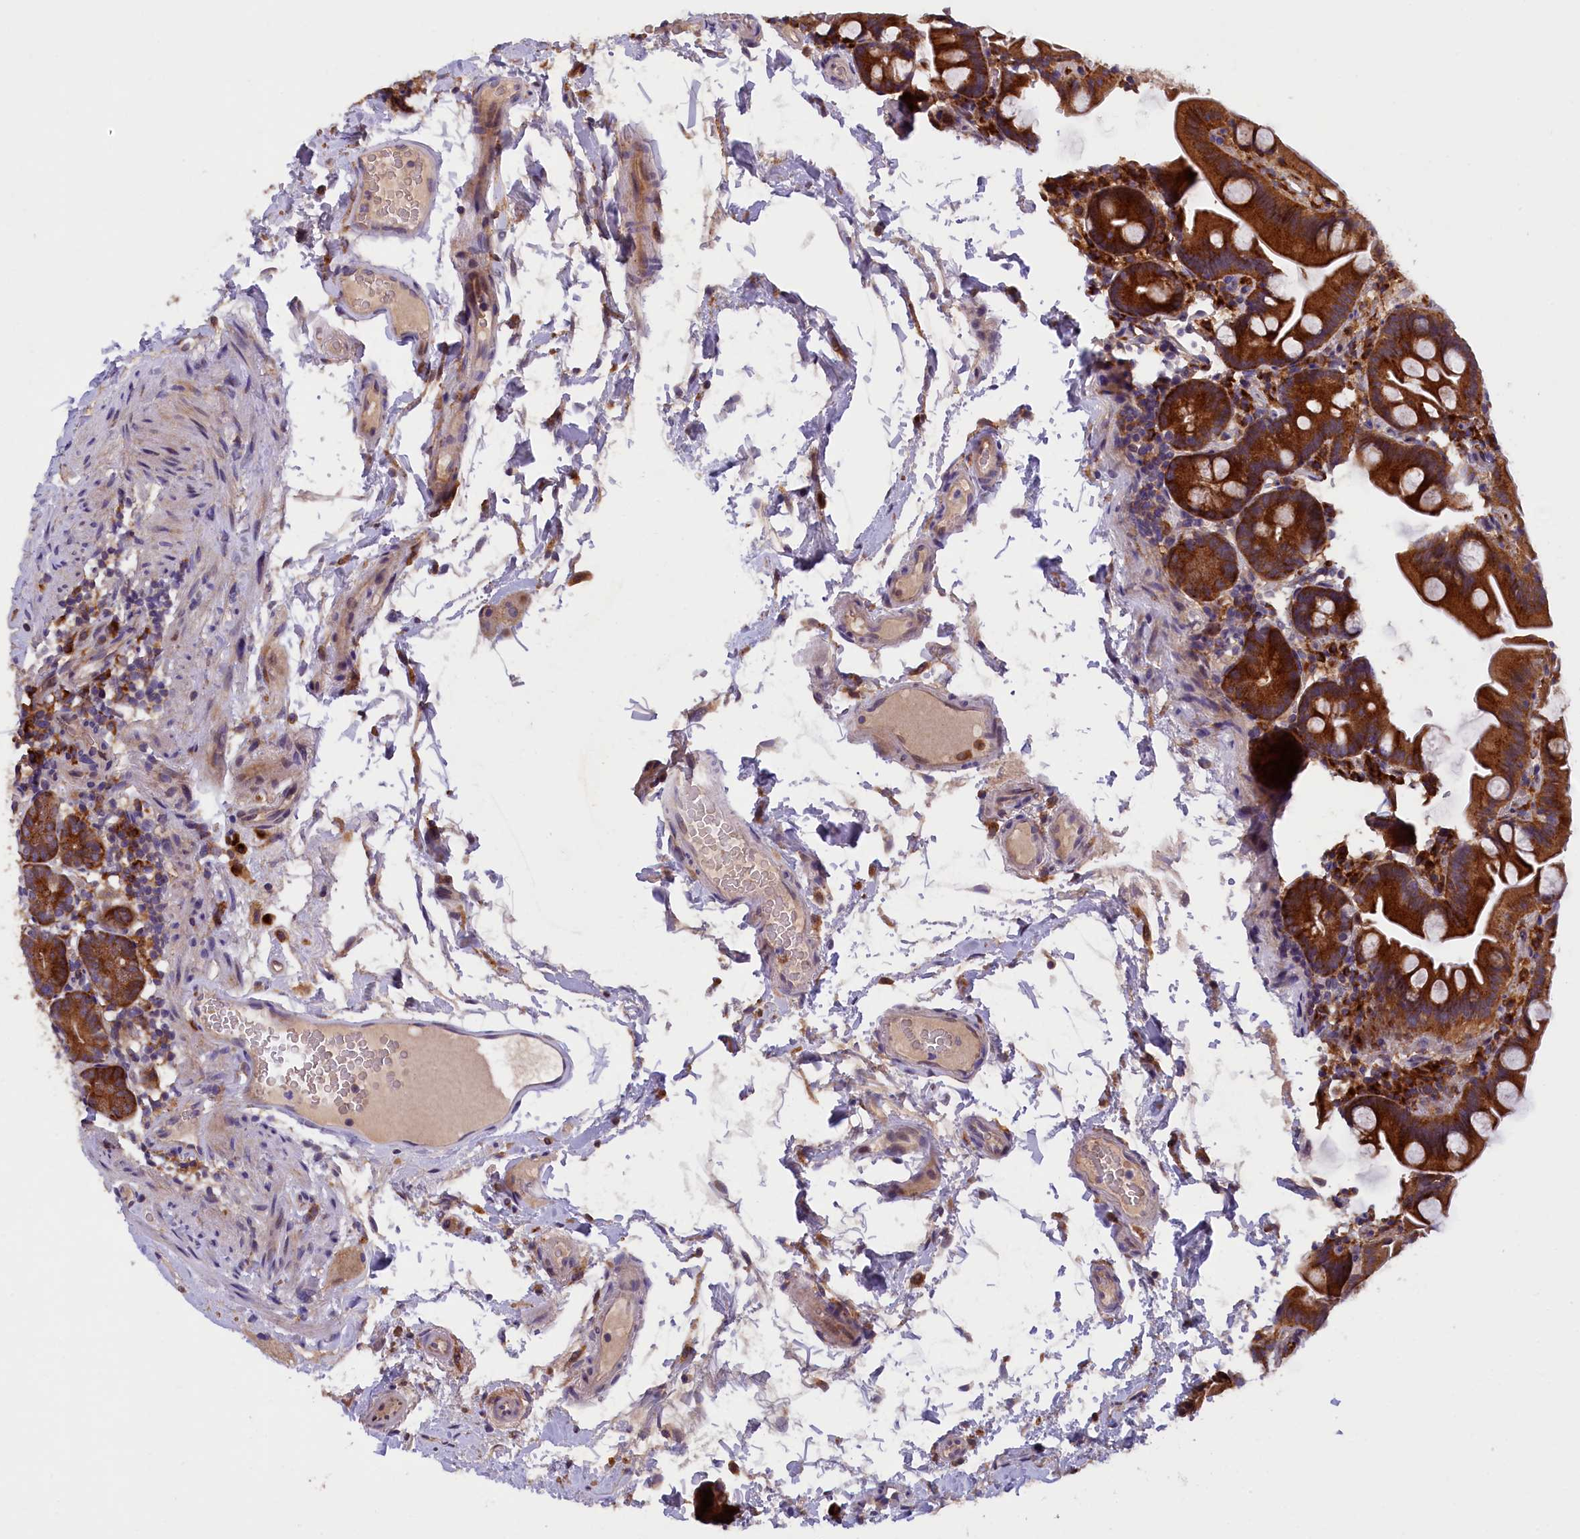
{"staining": {"intensity": "strong", "quantity": ">75%", "location": "cytoplasmic/membranous"}, "tissue": "small intestine", "cell_type": "Glandular cells", "image_type": "normal", "snomed": [{"axis": "morphology", "description": "Normal tissue, NOS"}, {"axis": "topography", "description": "Small intestine"}], "caption": "Unremarkable small intestine shows strong cytoplasmic/membranous staining in about >75% of glandular cells, visualized by immunohistochemistry. (Stains: DAB (3,3'-diaminobenzidine) in brown, nuclei in blue, Microscopy: brightfield microscopy at high magnification).", "gene": "NAIP", "patient": {"sex": "female", "age": 68}}